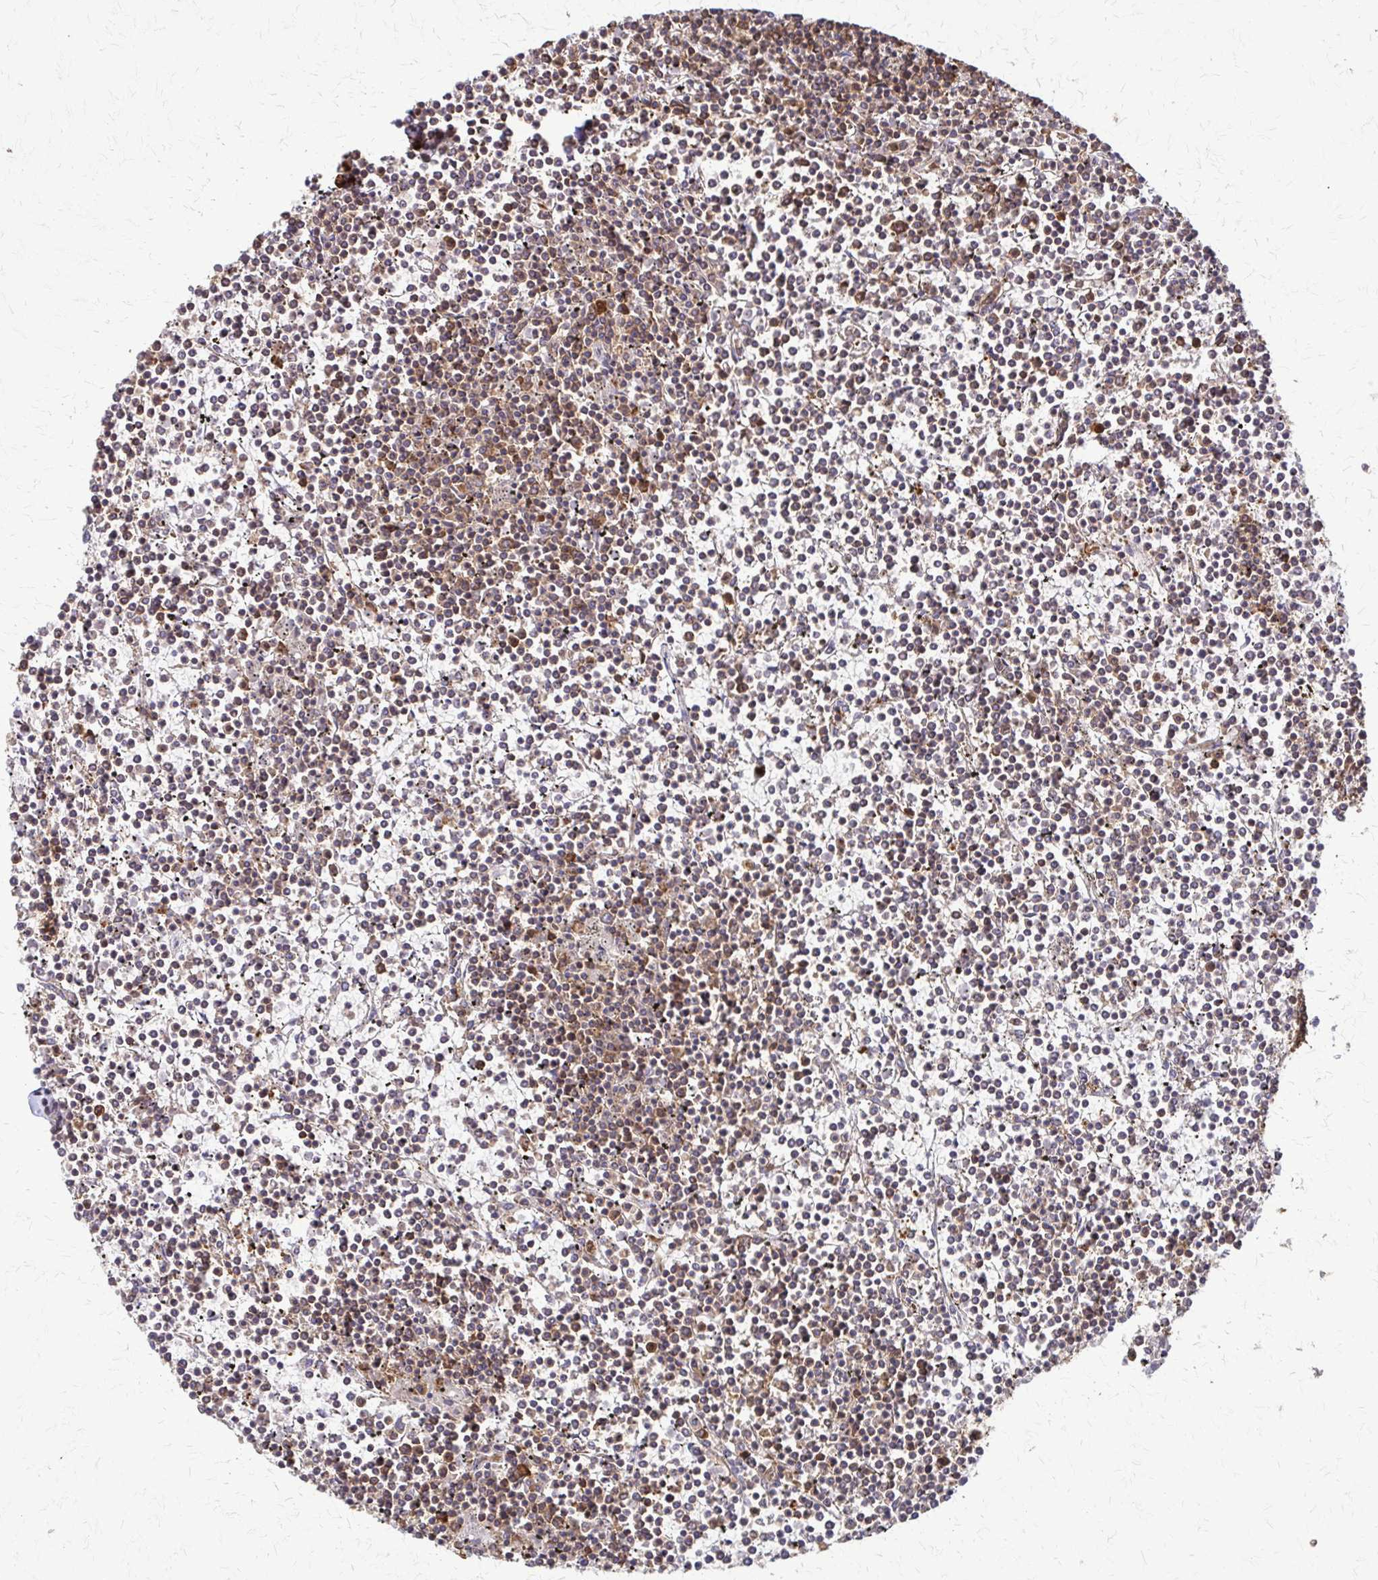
{"staining": {"intensity": "weak", "quantity": "25%-75%", "location": "cytoplasmic/membranous"}, "tissue": "lymphoma", "cell_type": "Tumor cells", "image_type": "cancer", "snomed": [{"axis": "morphology", "description": "Malignant lymphoma, non-Hodgkin's type, Low grade"}, {"axis": "topography", "description": "Spleen"}], "caption": "Weak cytoplasmic/membranous positivity is appreciated in about 25%-75% of tumor cells in malignant lymphoma, non-Hodgkin's type (low-grade). Immunohistochemistry stains the protein of interest in brown and the nuclei are stained blue.", "gene": "EEF2", "patient": {"sex": "female", "age": 19}}